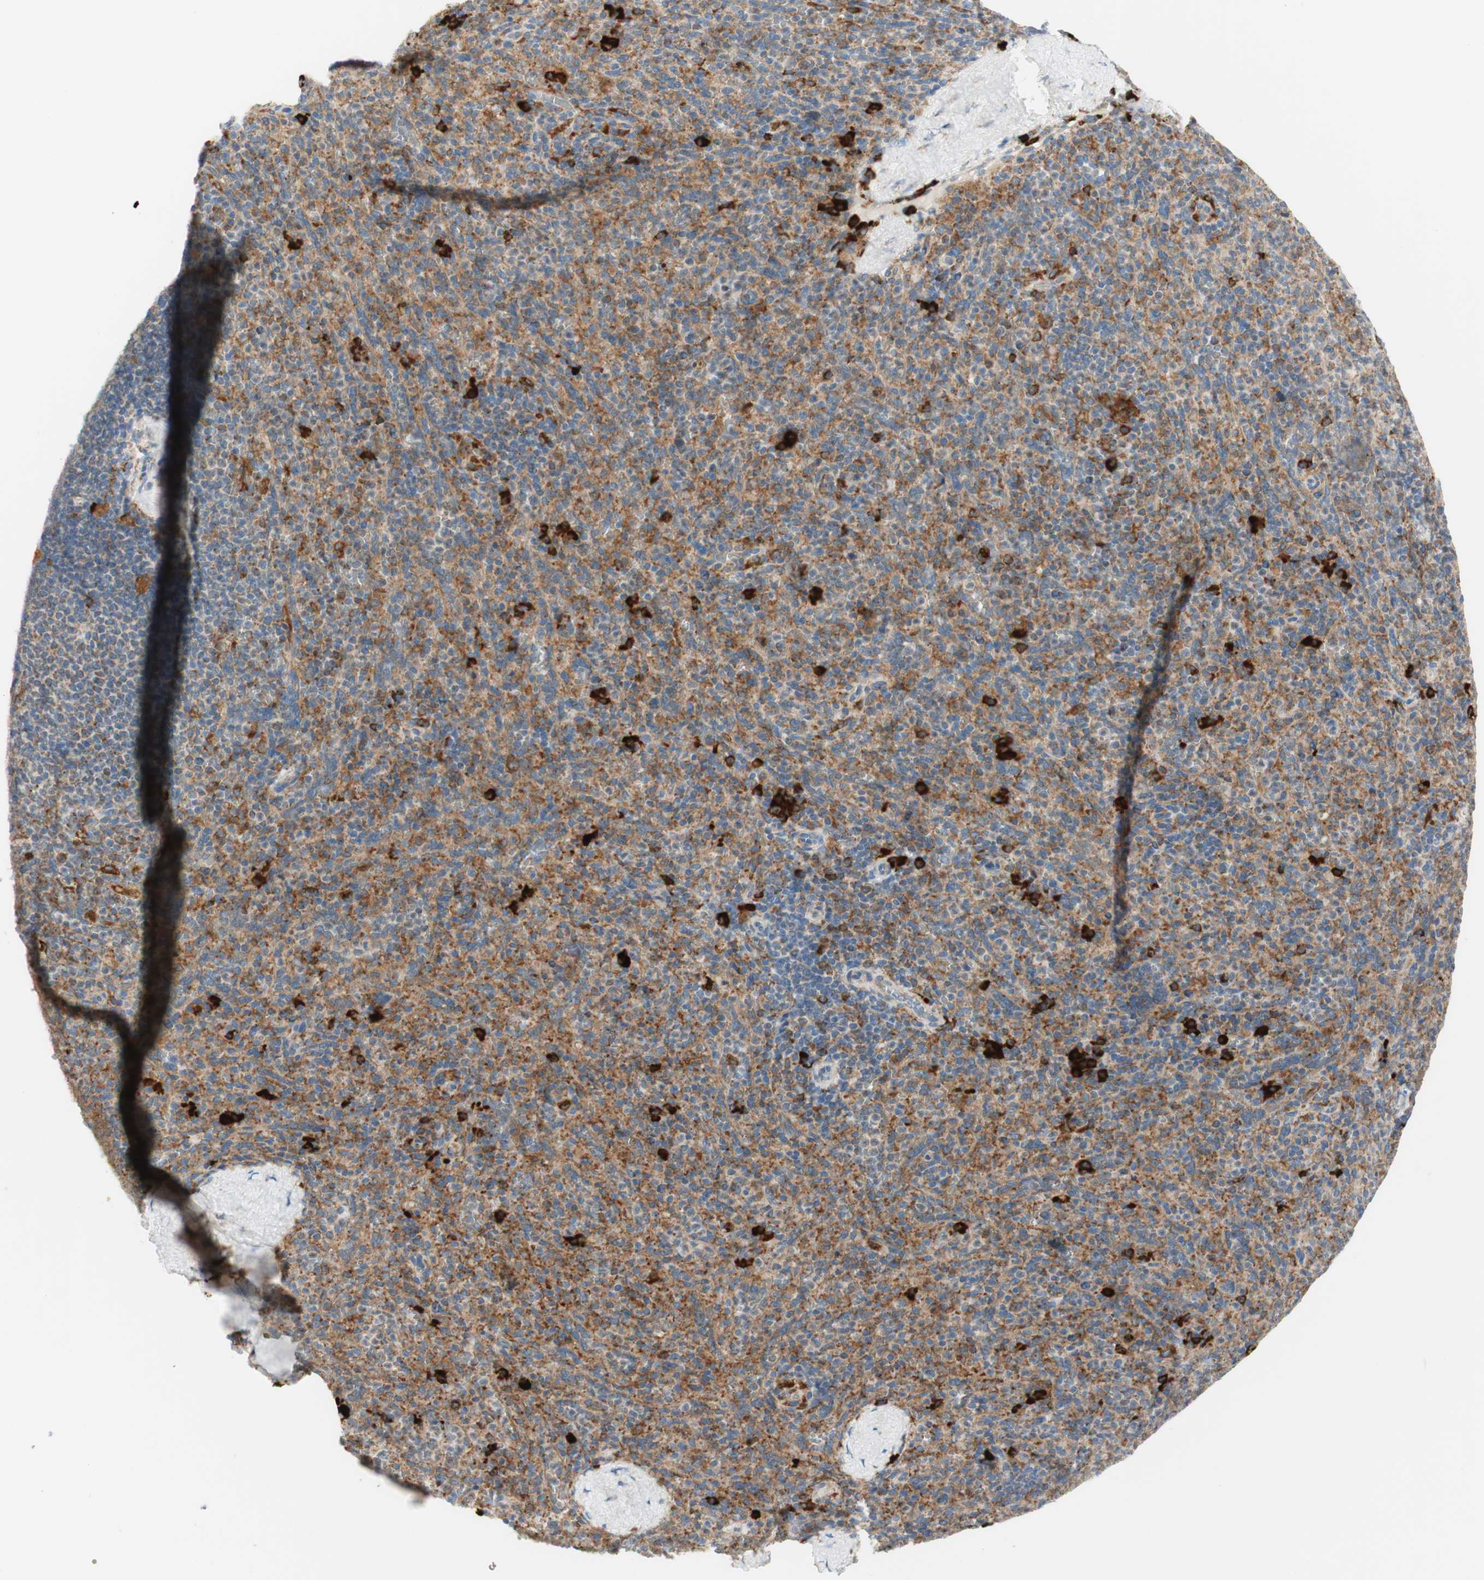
{"staining": {"intensity": "strong", "quantity": "25%-75%", "location": "cytoplasmic/membranous"}, "tissue": "spleen", "cell_type": "Cells in red pulp", "image_type": "normal", "snomed": [{"axis": "morphology", "description": "Normal tissue, NOS"}, {"axis": "topography", "description": "Spleen"}], "caption": "IHC micrograph of benign spleen: human spleen stained using immunohistochemistry (IHC) demonstrates high levels of strong protein expression localized specifically in the cytoplasmic/membranous of cells in red pulp, appearing as a cytoplasmic/membranous brown color.", "gene": "MANF", "patient": {"sex": "male", "age": 36}}